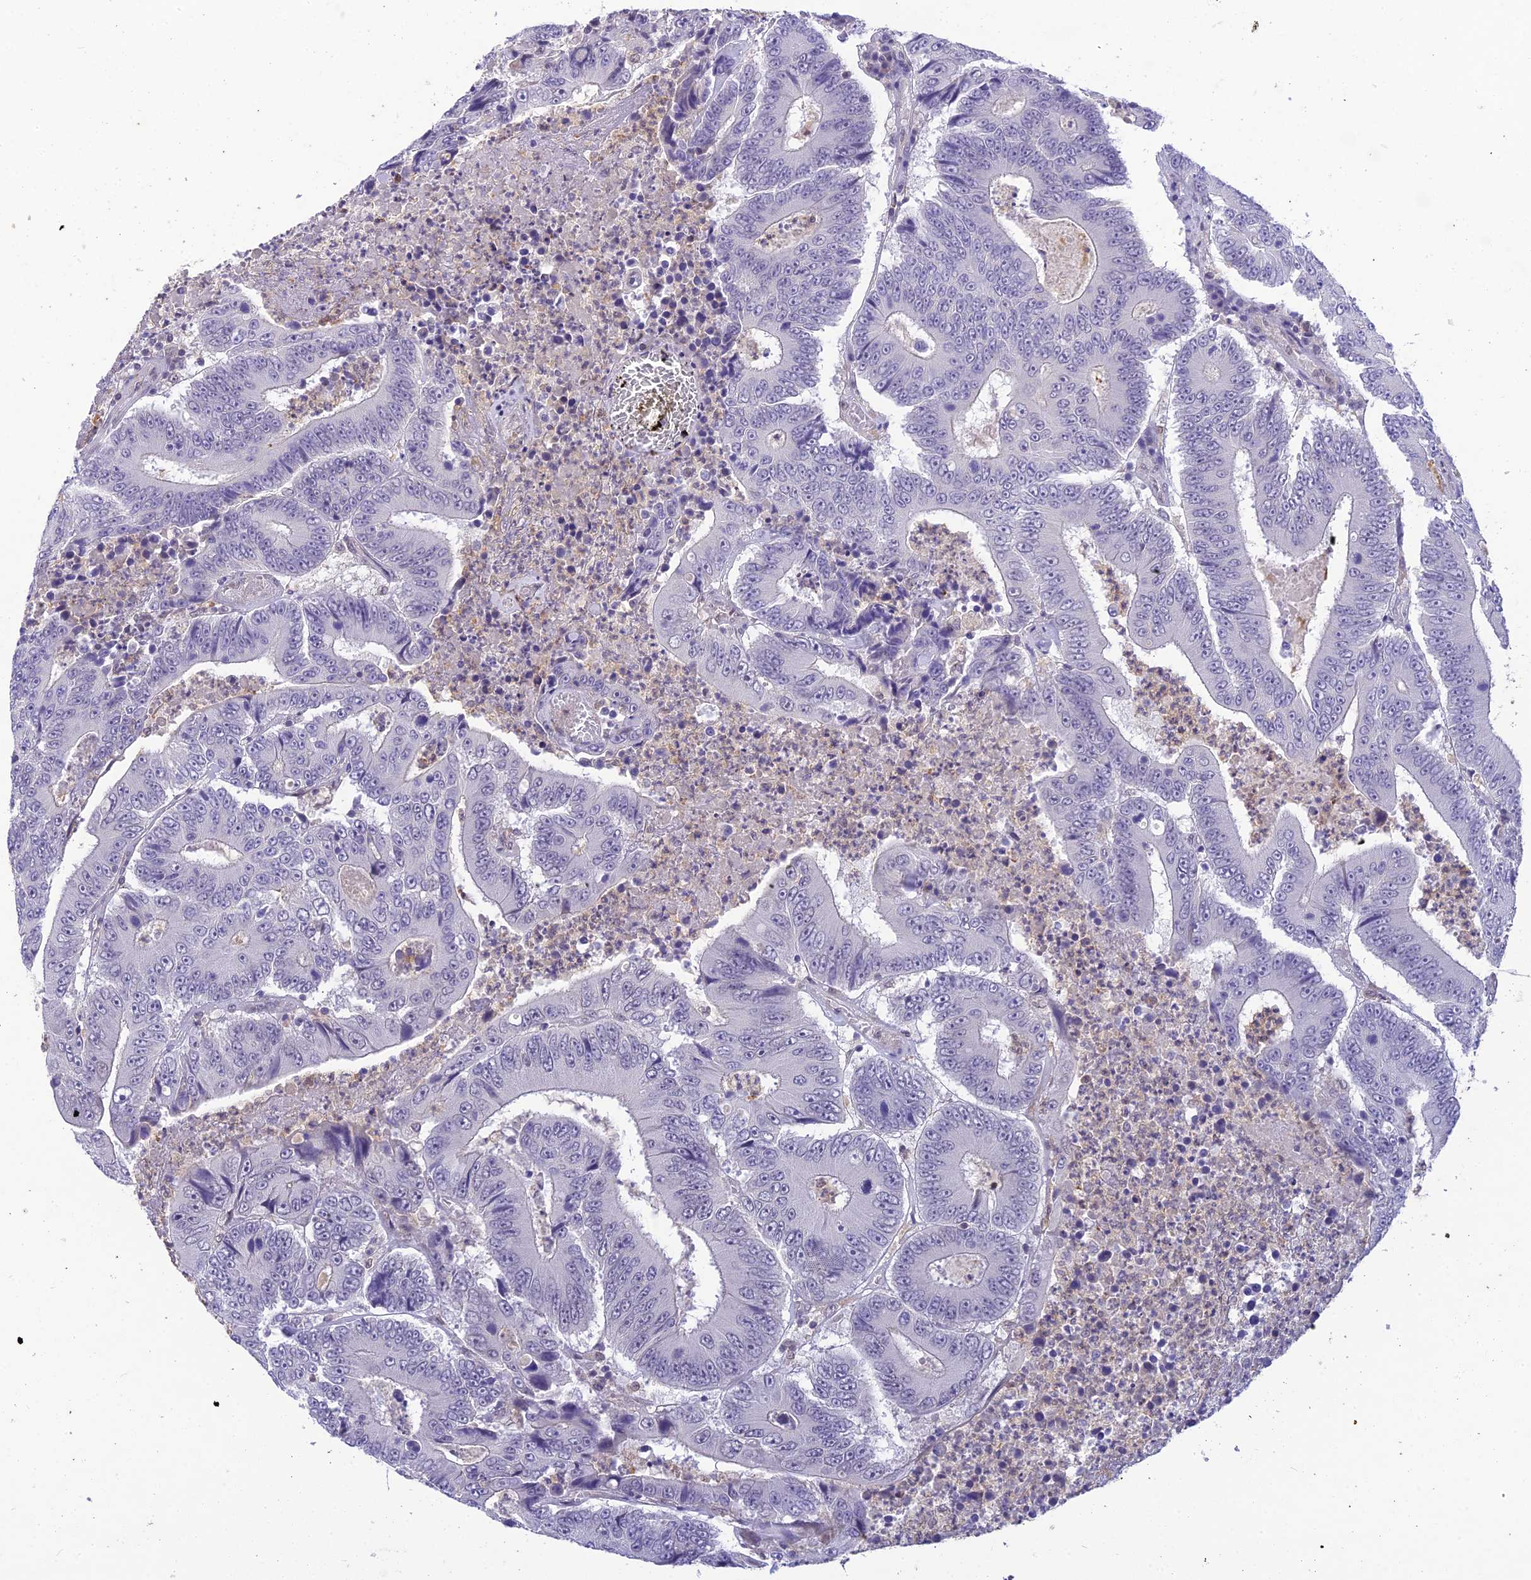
{"staining": {"intensity": "negative", "quantity": "none", "location": "none"}, "tissue": "colorectal cancer", "cell_type": "Tumor cells", "image_type": "cancer", "snomed": [{"axis": "morphology", "description": "Adenocarcinoma, NOS"}, {"axis": "topography", "description": "Colon"}], "caption": "Tumor cells show no significant protein staining in adenocarcinoma (colorectal).", "gene": "BMT2", "patient": {"sex": "male", "age": 83}}